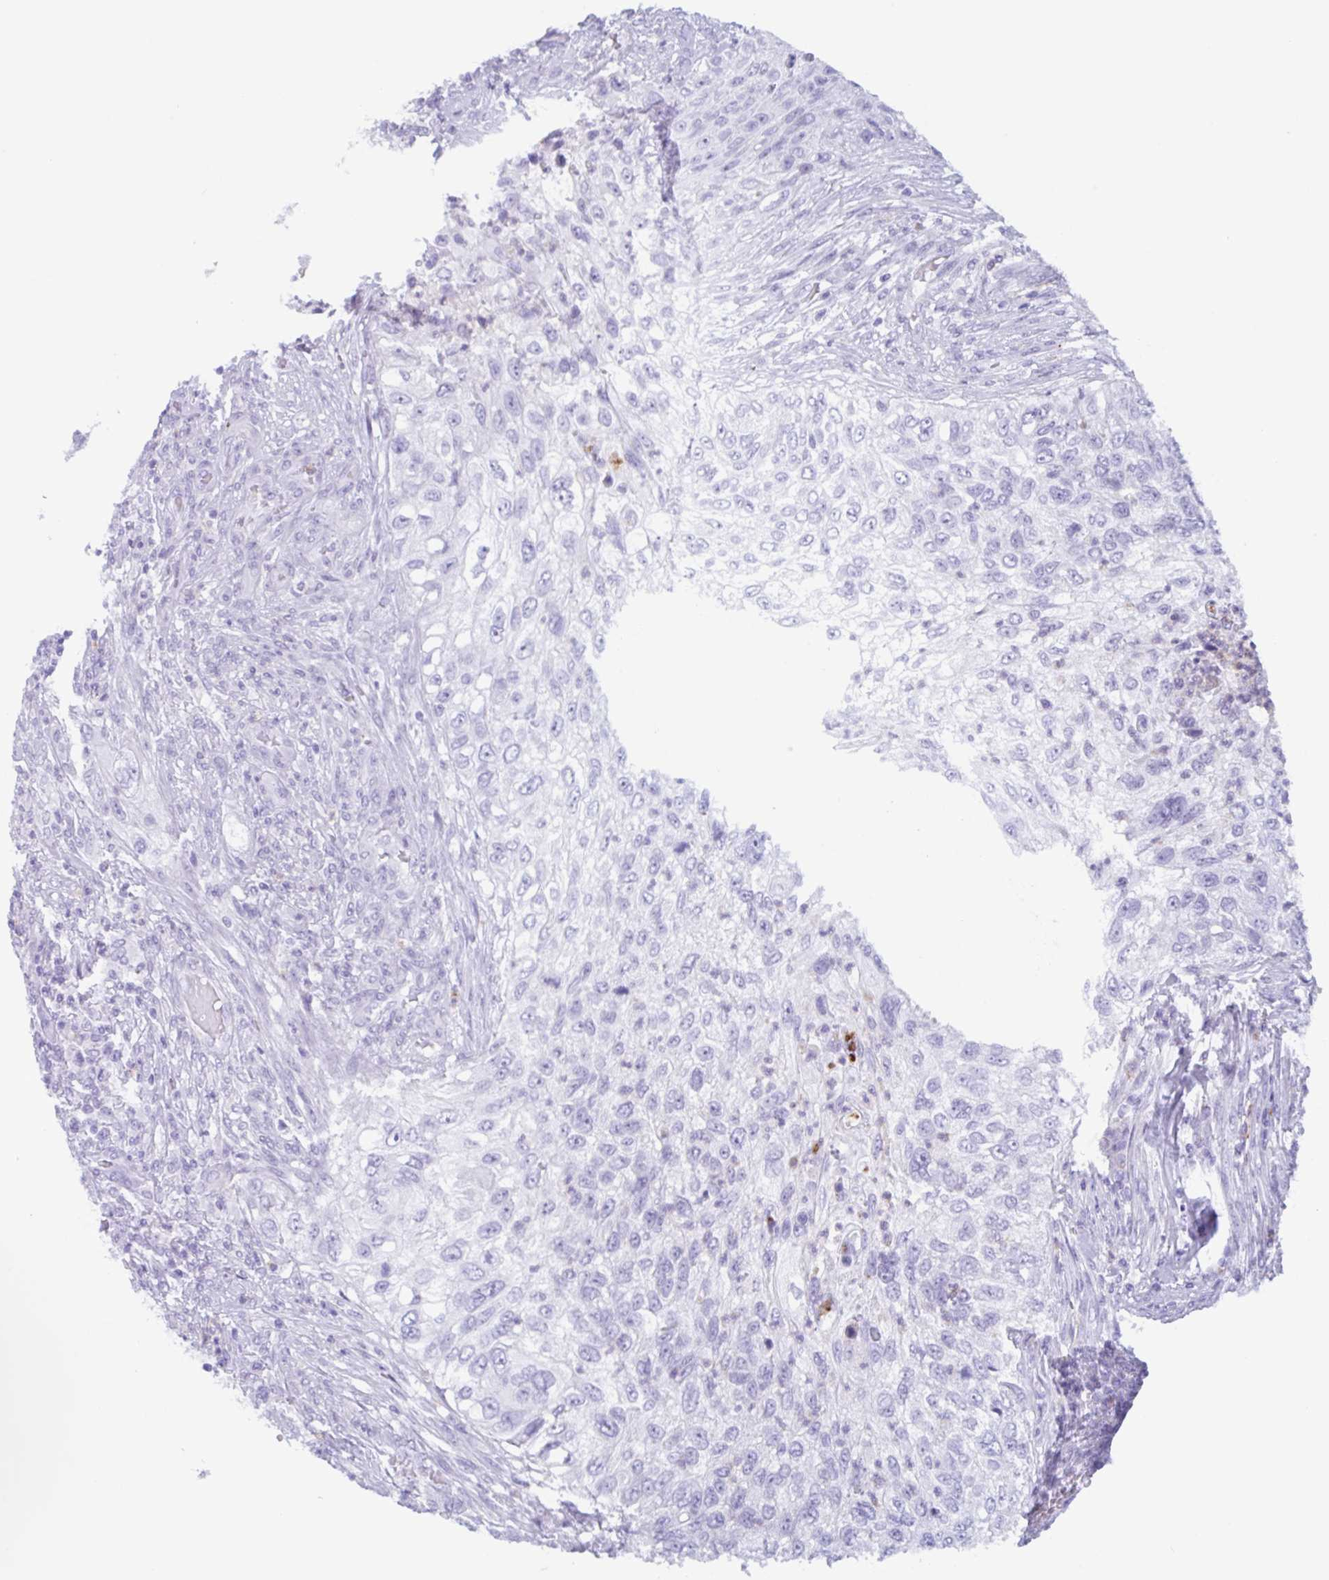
{"staining": {"intensity": "negative", "quantity": "none", "location": "none"}, "tissue": "urothelial cancer", "cell_type": "Tumor cells", "image_type": "cancer", "snomed": [{"axis": "morphology", "description": "Urothelial carcinoma, High grade"}, {"axis": "topography", "description": "Urinary bladder"}], "caption": "High magnification brightfield microscopy of urothelial carcinoma (high-grade) stained with DAB (3,3'-diaminobenzidine) (brown) and counterstained with hematoxylin (blue): tumor cells show no significant staining. The staining is performed using DAB (3,3'-diaminobenzidine) brown chromogen with nuclei counter-stained in using hematoxylin.", "gene": "DTWD2", "patient": {"sex": "female", "age": 60}}